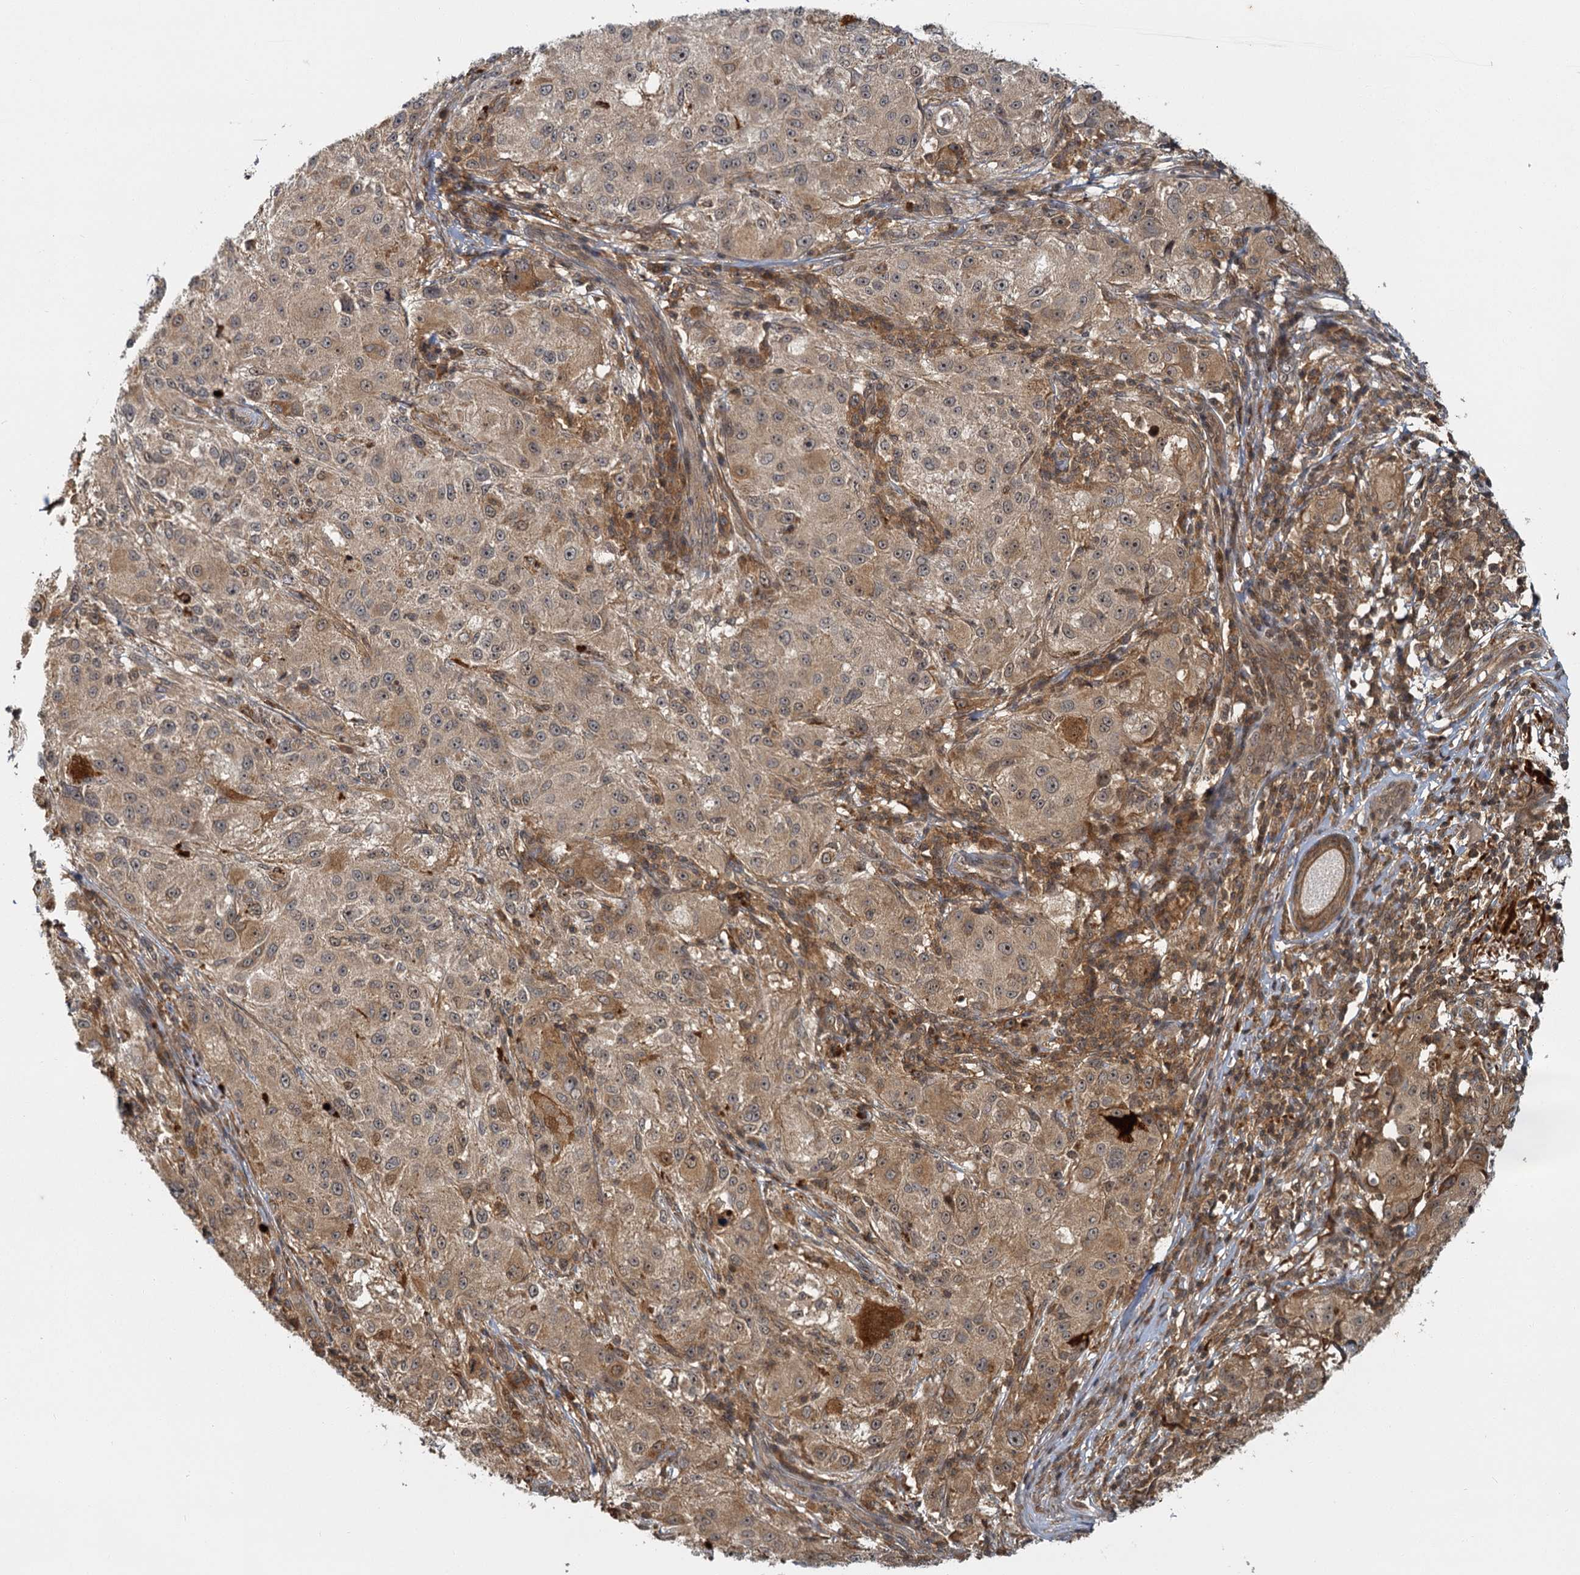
{"staining": {"intensity": "weak", "quantity": "25%-75%", "location": "cytoplasmic/membranous,nuclear"}, "tissue": "melanoma", "cell_type": "Tumor cells", "image_type": "cancer", "snomed": [{"axis": "morphology", "description": "Necrosis, NOS"}, {"axis": "morphology", "description": "Malignant melanoma, NOS"}, {"axis": "topography", "description": "Skin"}], "caption": "Weak cytoplasmic/membranous and nuclear positivity for a protein is identified in about 25%-75% of tumor cells of malignant melanoma using IHC.", "gene": "ZNF549", "patient": {"sex": "female", "age": 87}}